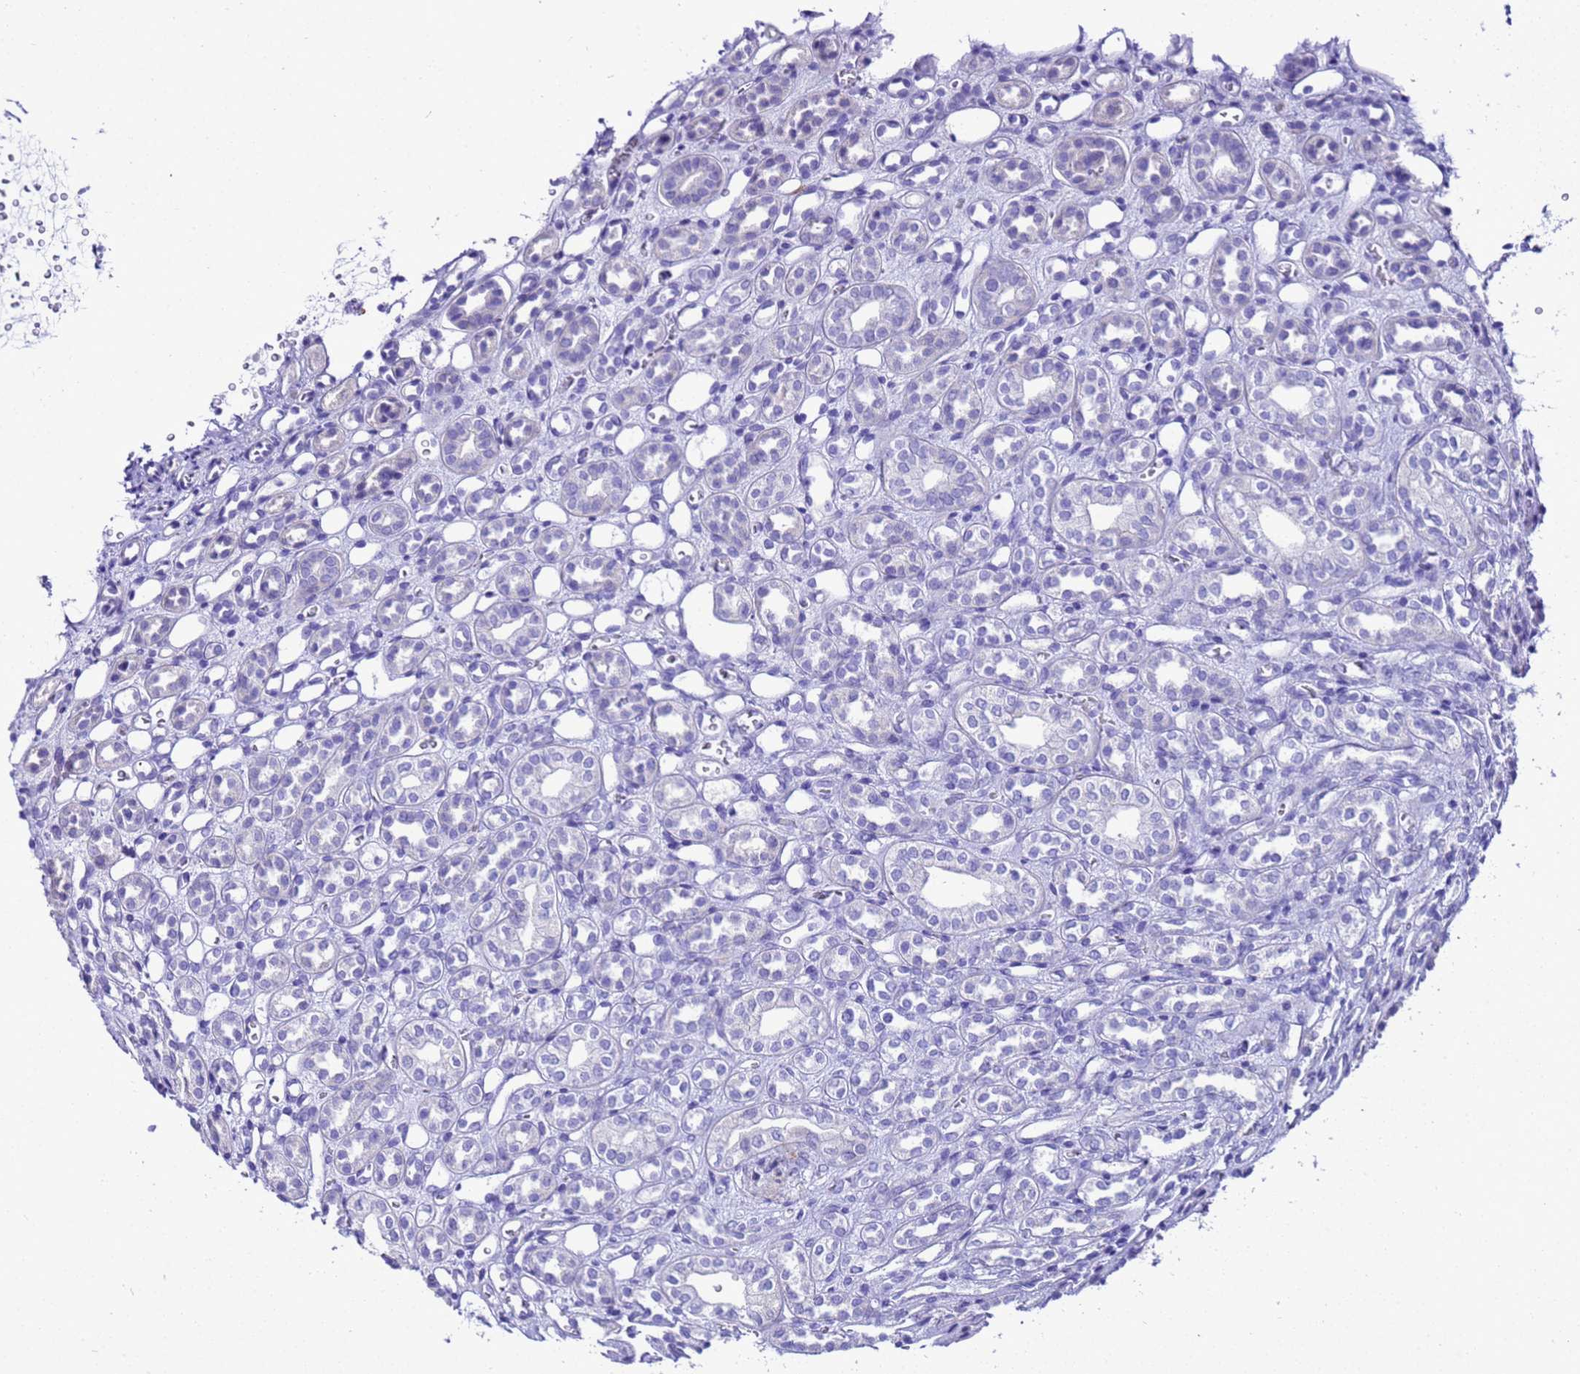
{"staining": {"intensity": "negative", "quantity": "none", "location": "none"}, "tissue": "kidney", "cell_type": "Cells in glomeruli", "image_type": "normal", "snomed": [{"axis": "morphology", "description": "Normal tissue, NOS"}, {"axis": "morphology", "description": "Neoplasm, malignant, NOS"}, {"axis": "topography", "description": "Kidney"}], "caption": "This is an IHC micrograph of benign kidney. There is no positivity in cells in glomeruli.", "gene": "BEST2", "patient": {"sex": "female", "age": 1}}